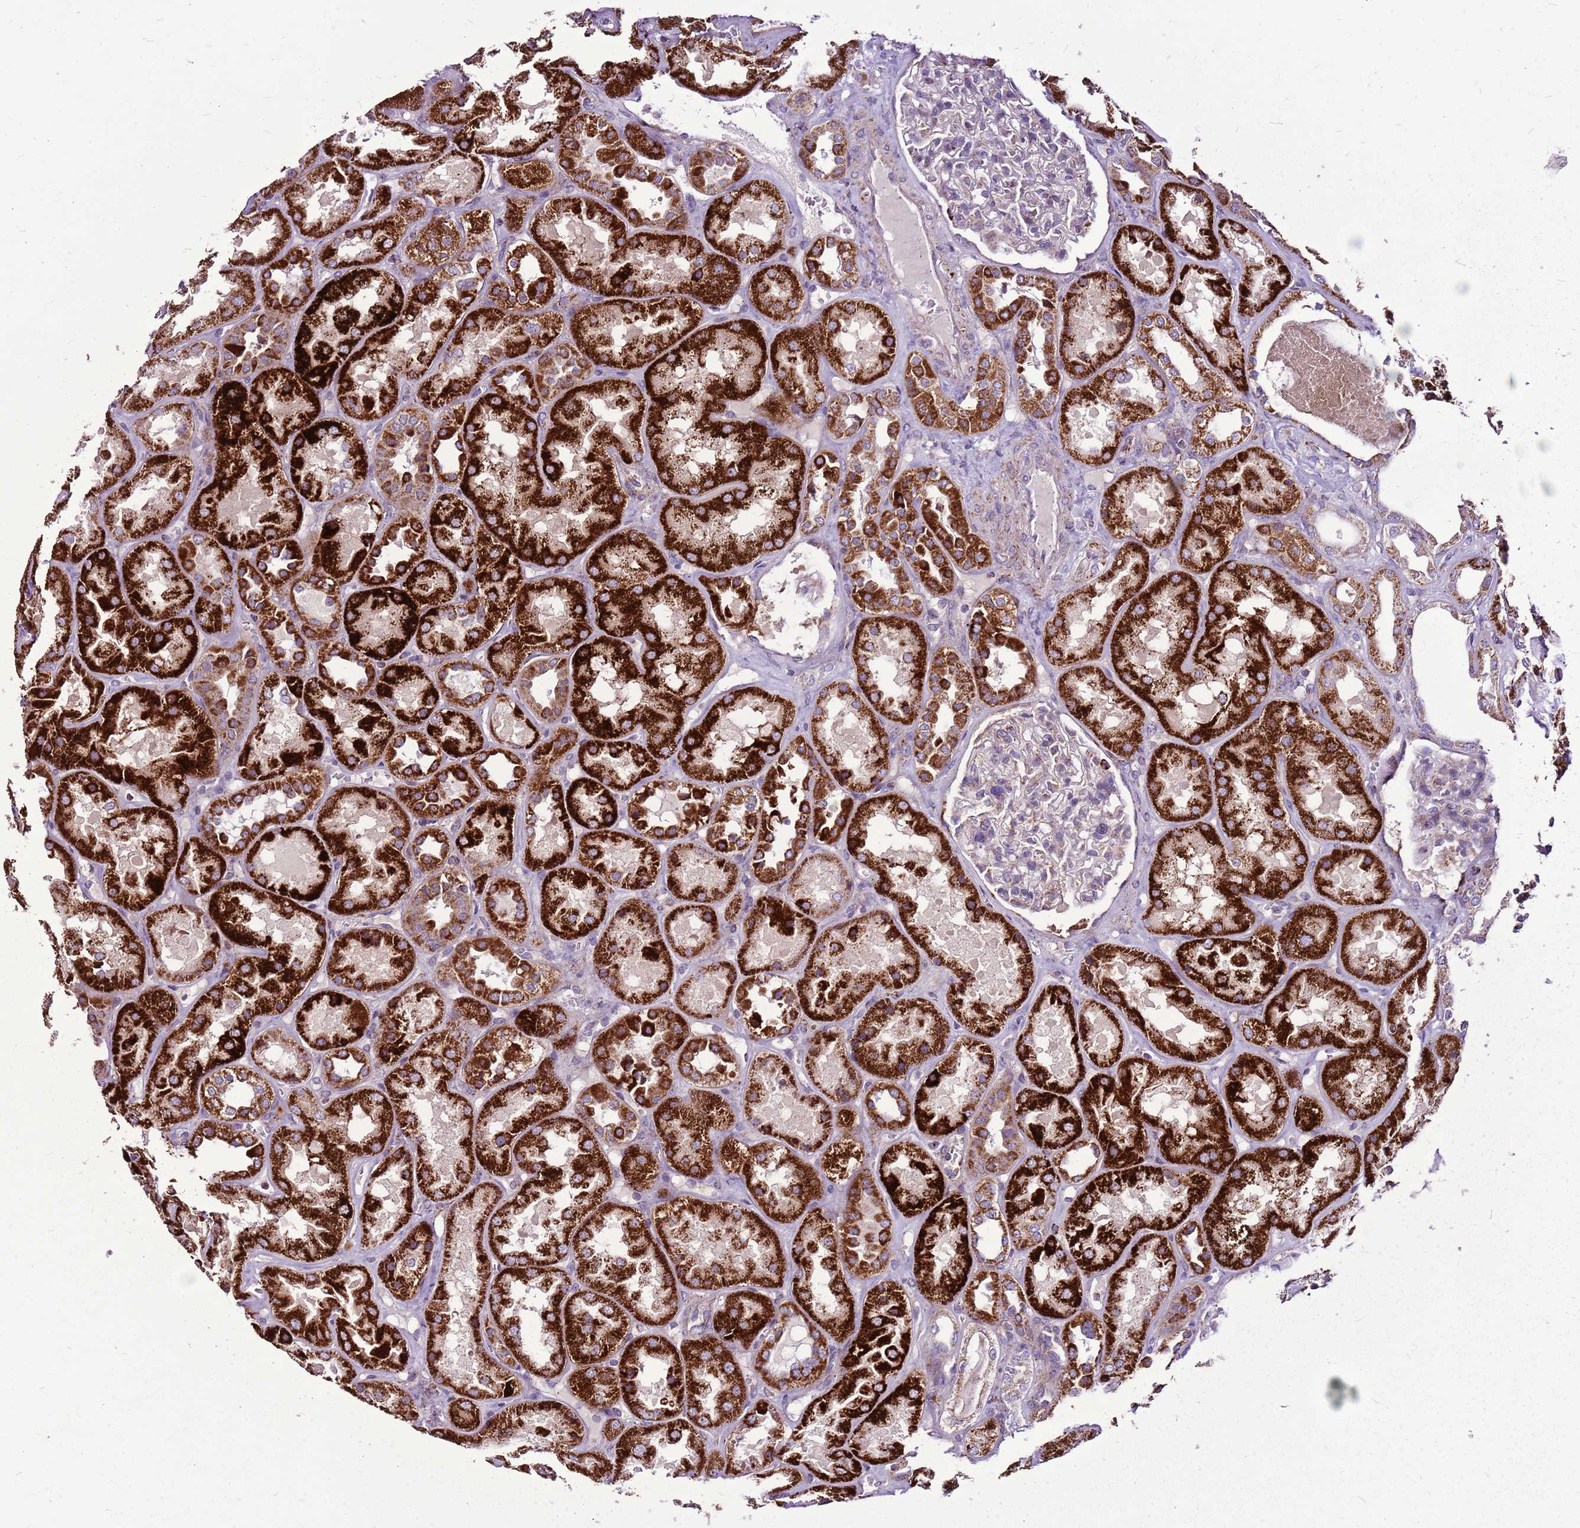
{"staining": {"intensity": "negative", "quantity": "none", "location": "none"}, "tissue": "kidney", "cell_type": "Cells in glomeruli", "image_type": "normal", "snomed": [{"axis": "morphology", "description": "Normal tissue, NOS"}, {"axis": "topography", "description": "Kidney"}], "caption": "This is an immunohistochemistry image of unremarkable human kidney. There is no positivity in cells in glomeruli.", "gene": "GCDH", "patient": {"sex": "male", "age": 70}}